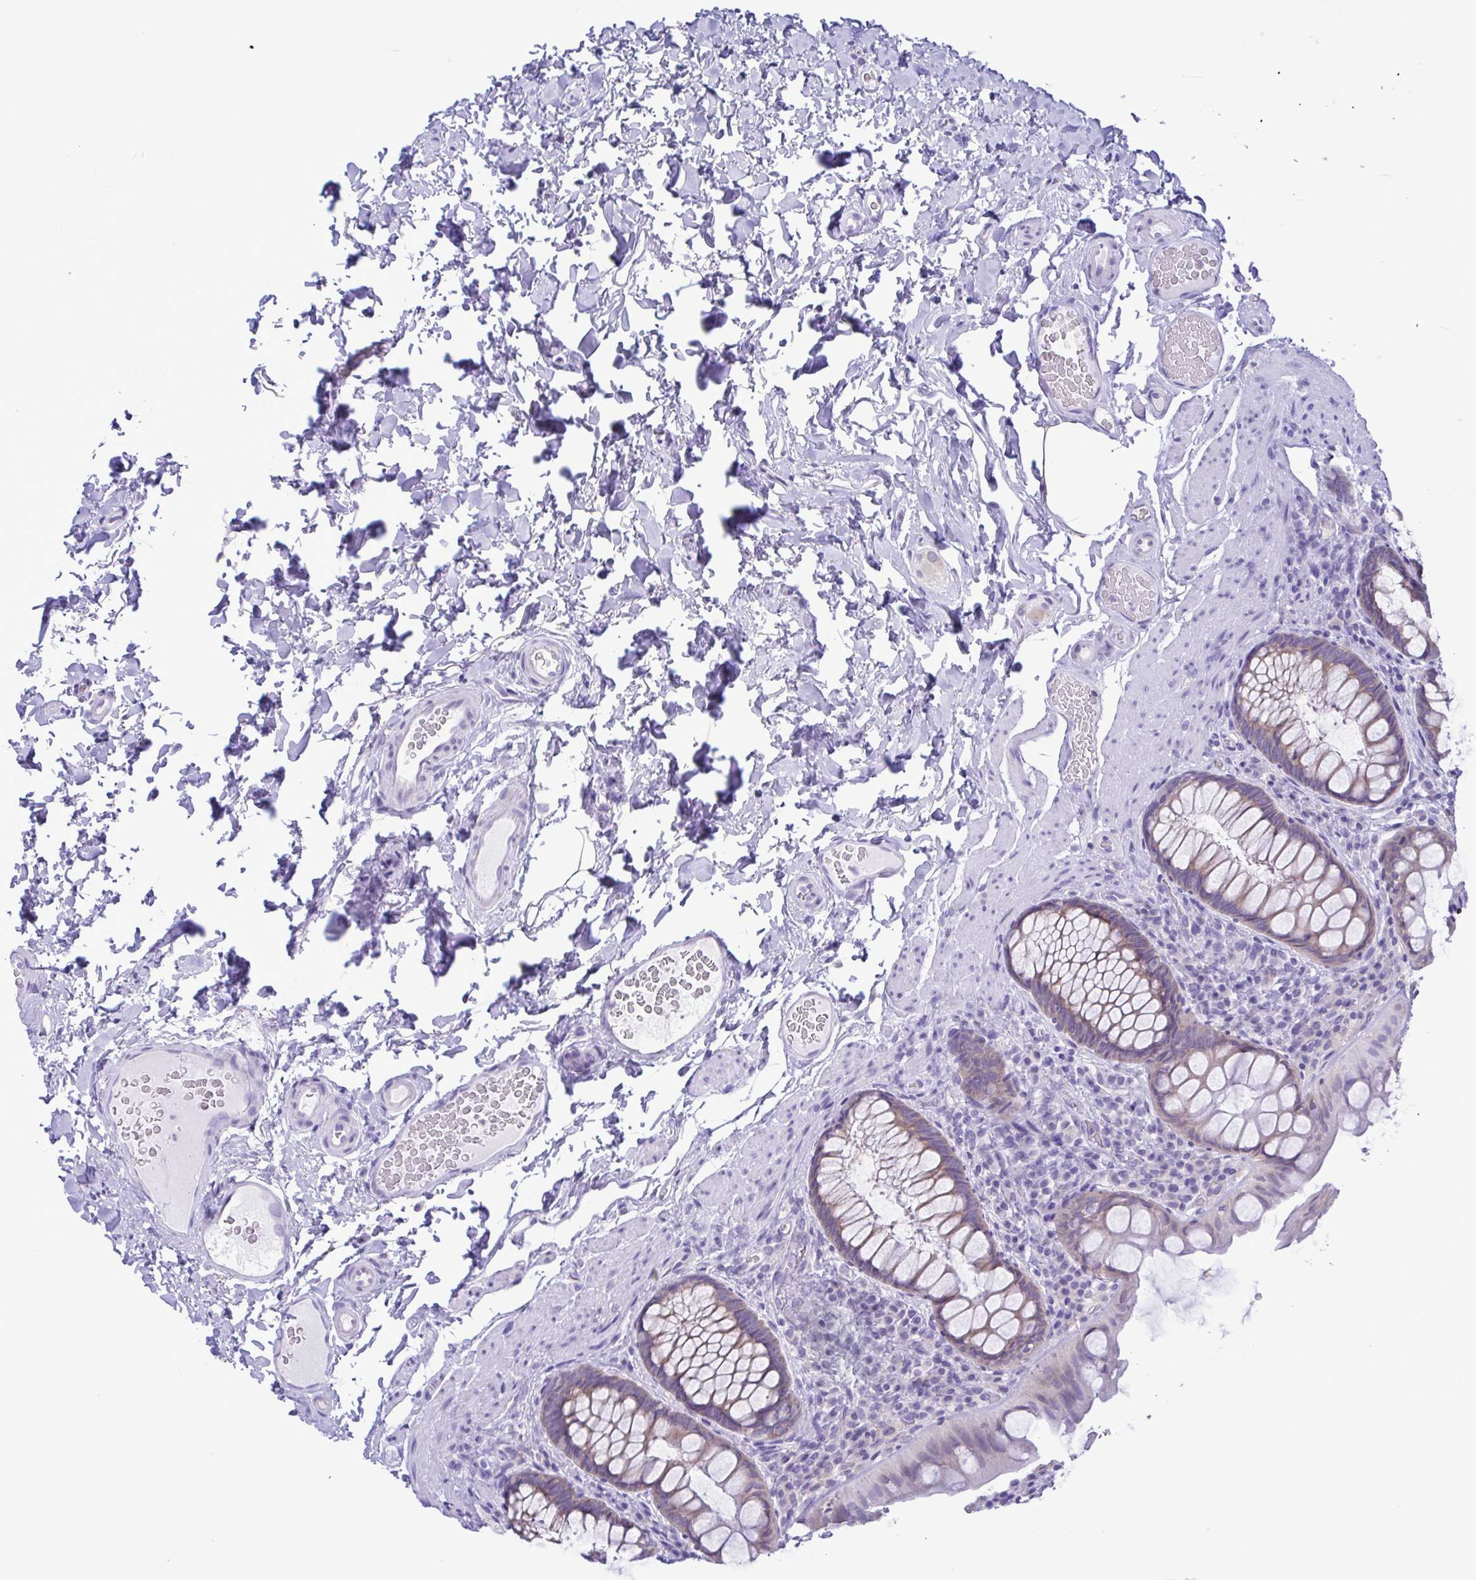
{"staining": {"intensity": "weak", "quantity": "25%-75%", "location": "cytoplasmic/membranous"}, "tissue": "rectum", "cell_type": "Glandular cells", "image_type": "normal", "snomed": [{"axis": "morphology", "description": "Normal tissue, NOS"}, {"axis": "topography", "description": "Rectum"}], "caption": "Immunohistochemical staining of unremarkable human rectum reveals low levels of weak cytoplasmic/membranous staining in approximately 25%-75% of glandular cells.", "gene": "TNNI3", "patient": {"sex": "female", "age": 69}}